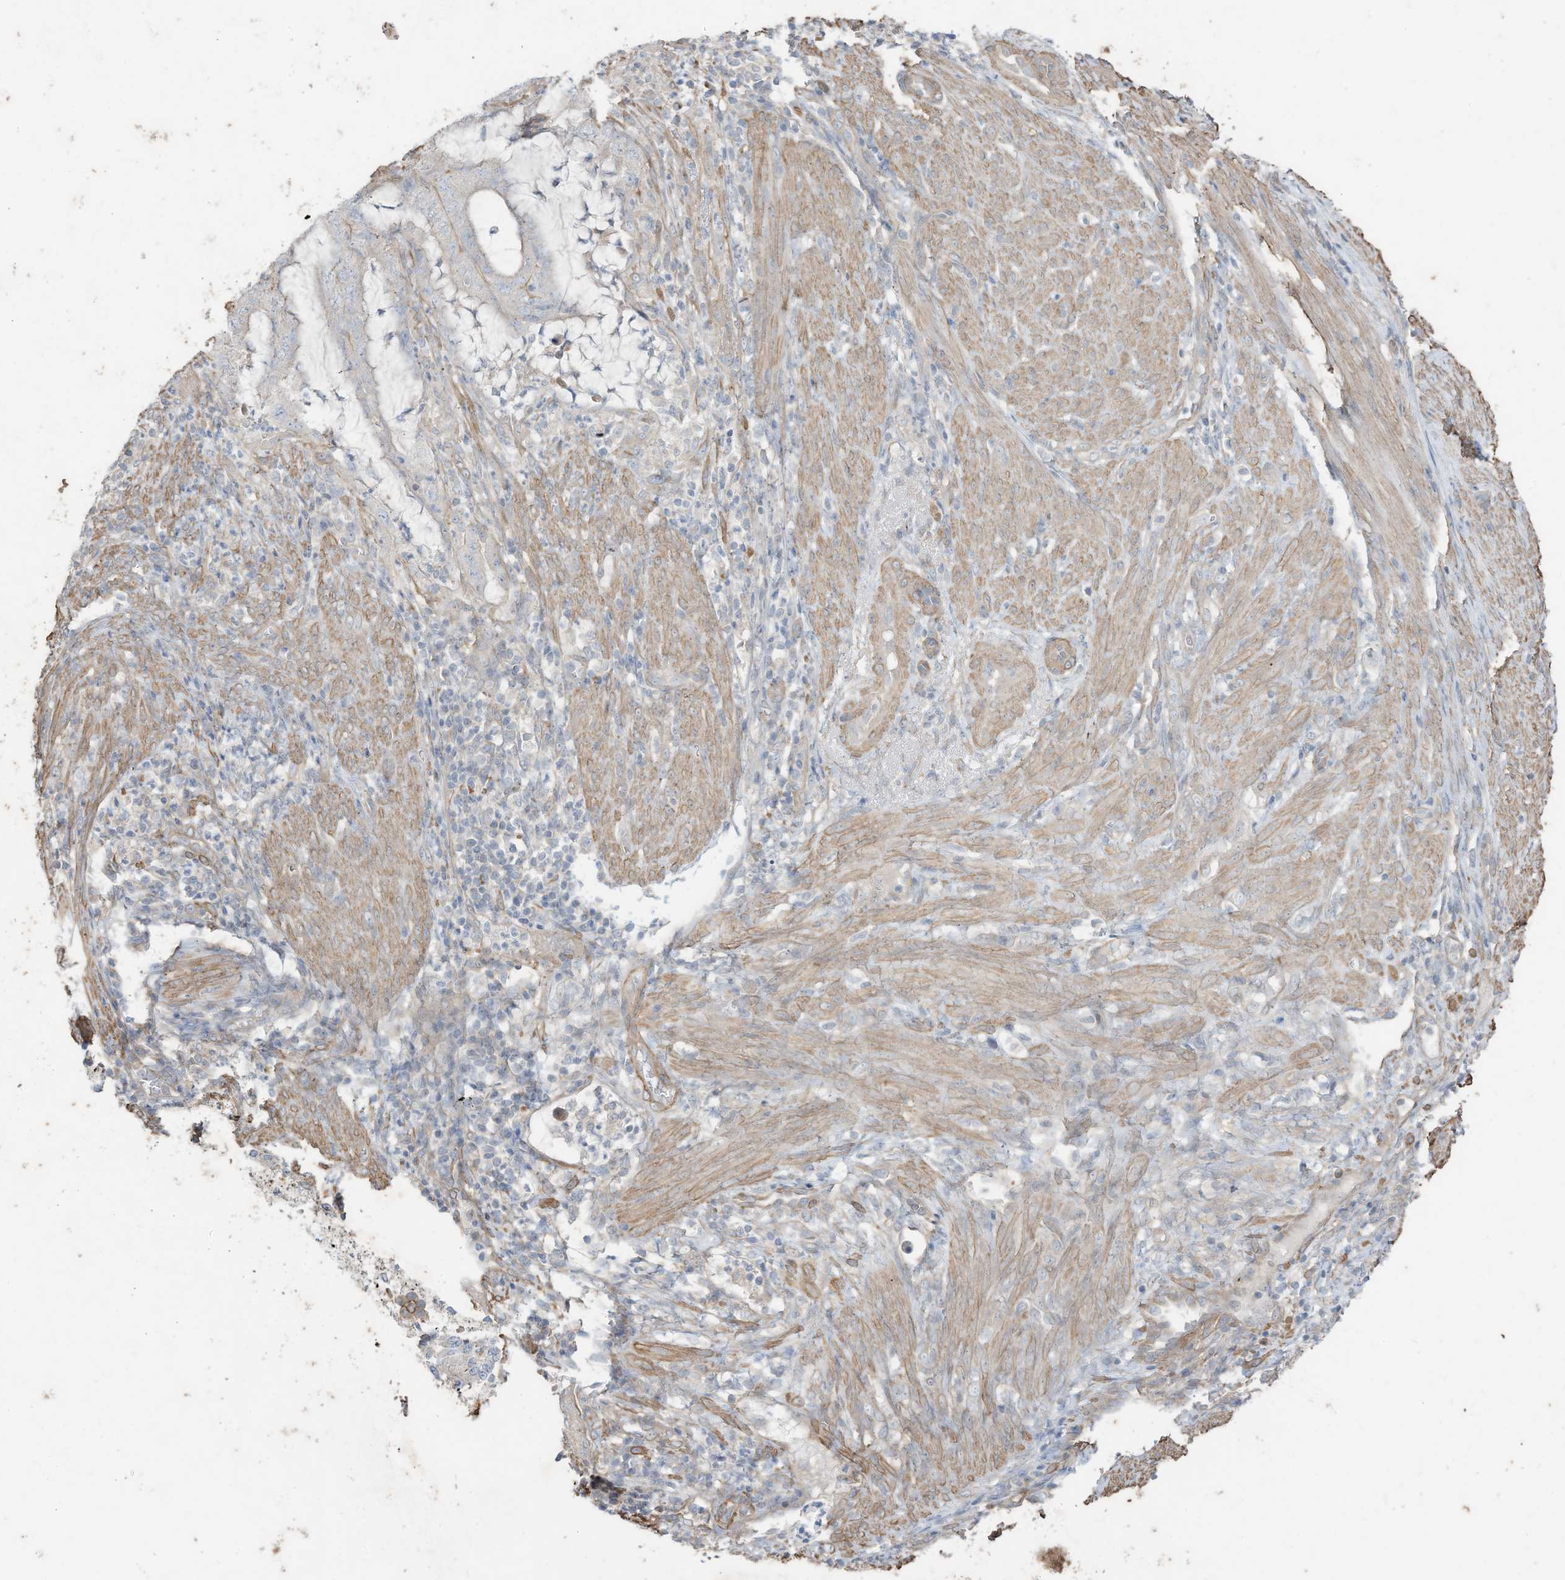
{"staining": {"intensity": "negative", "quantity": "none", "location": "none"}, "tissue": "endometrial cancer", "cell_type": "Tumor cells", "image_type": "cancer", "snomed": [{"axis": "morphology", "description": "Adenocarcinoma, NOS"}, {"axis": "topography", "description": "Endometrium"}], "caption": "This is an immunohistochemistry image of human endometrial cancer (adenocarcinoma). There is no staining in tumor cells.", "gene": "SLC17A7", "patient": {"sex": "female", "age": 51}}